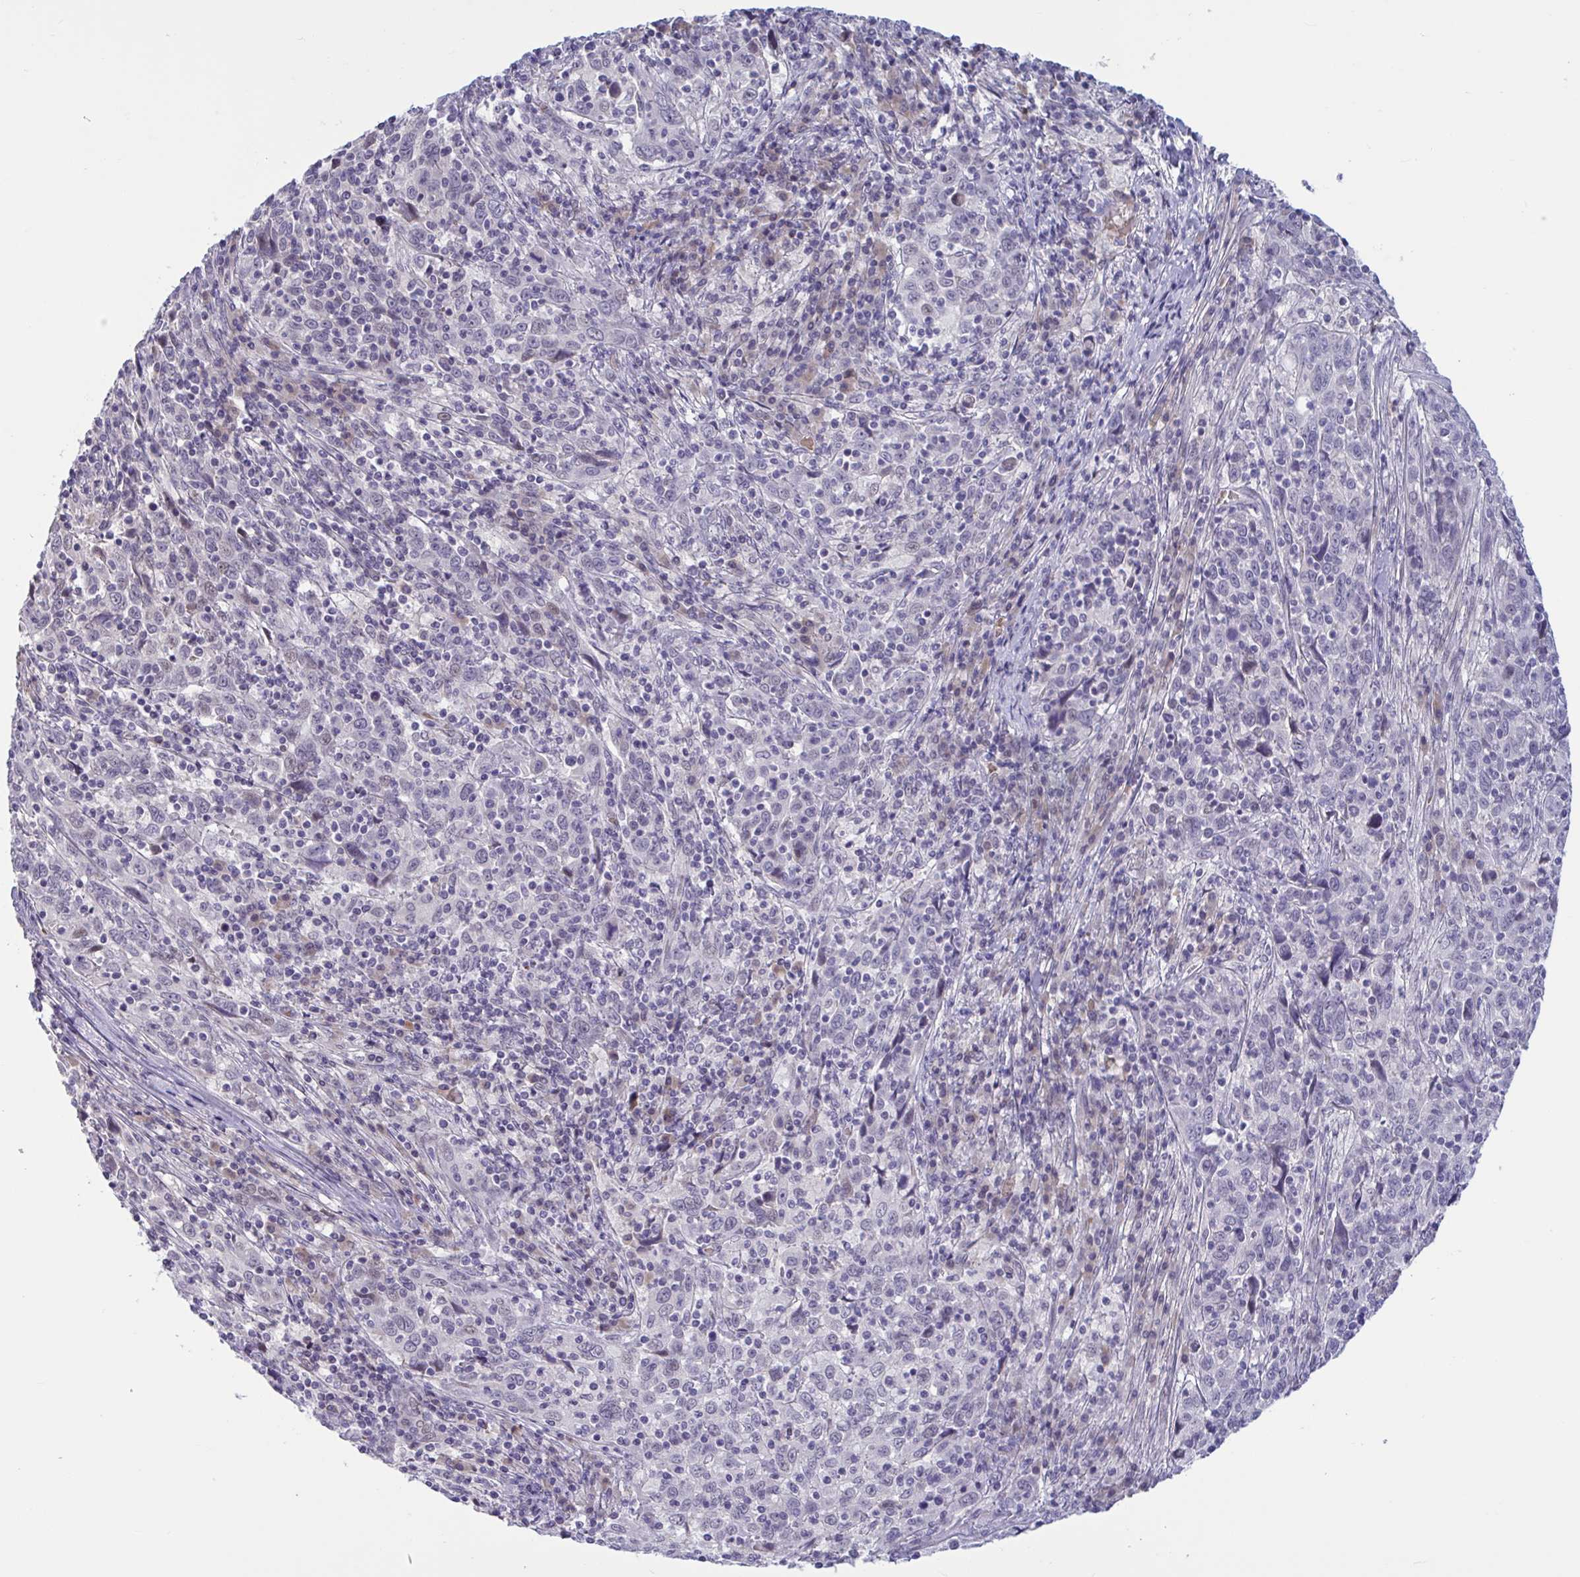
{"staining": {"intensity": "negative", "quantity": "none", "location": "none"}, "tissue": "cervical cancer", "cell_type": "Tumor cells", "image_type": "cancer", "snomed": [{"axis": "morphology", "description": "Squamous cell carcinoma, NOS"}, {"axis": "topography", "description": "Cervix"}], "caption": "The IHC micrograph has no significant expression in tumor cells of cervical cancer tissue.", "gene": "CNGB3", "patient": {"sex": "female", "age": 46}}